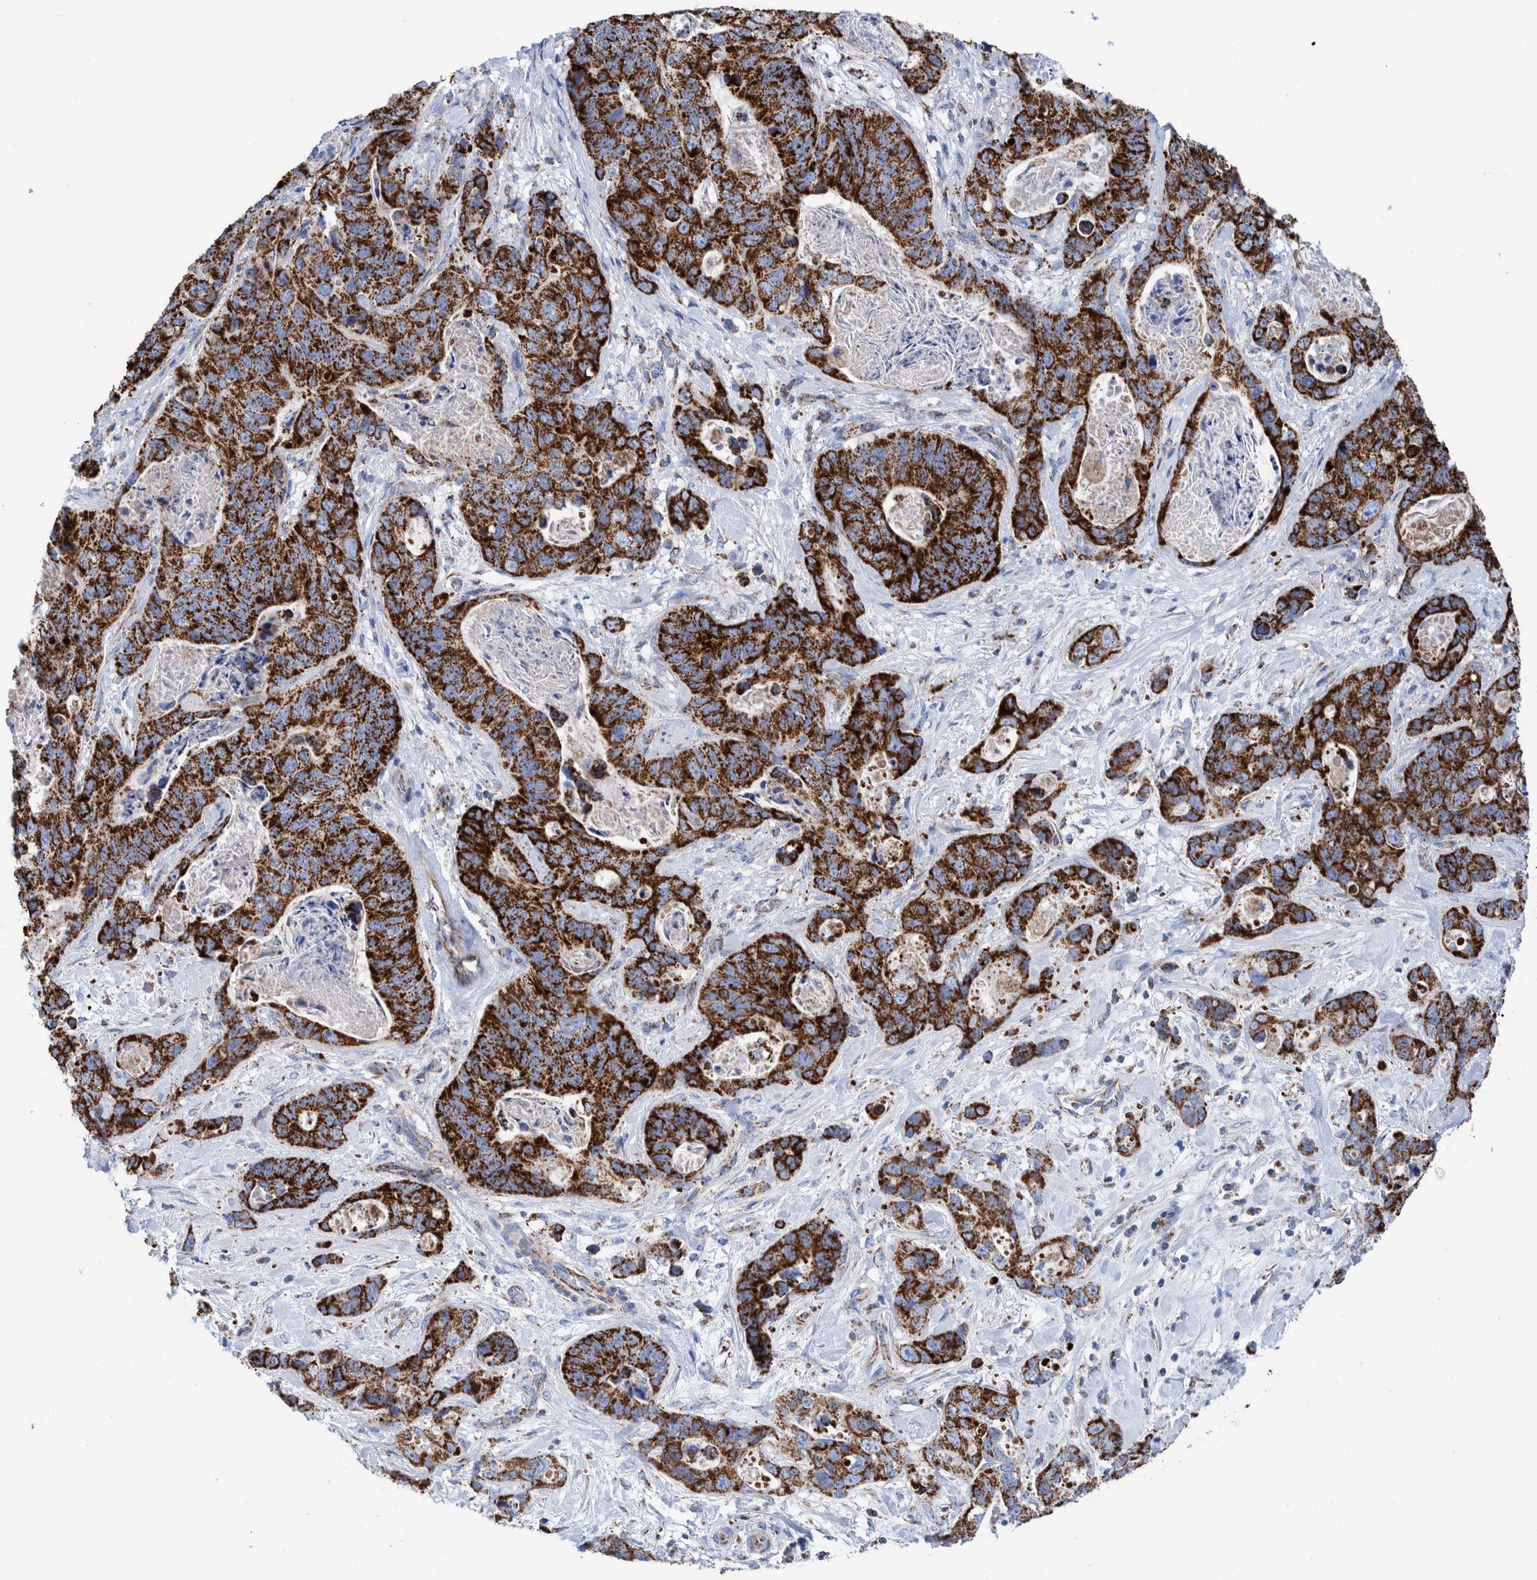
{"staining": {"intensity": "strong", "quantity": ">75%", "location": "cytoplasmic/membranous"}, "tissue": "stomach cancer", "cell_type": "Tumor cells", "image_type": "cancer", "snomed": [{"axis": "morphology", "description": "Normal tissue, NOS"}, {"axis": "morphology", "description": "Adenocarcinoma, NOS"}, {"axis": "topography", "description": "Stomach"}], "caption": "High-power microscopy captured an IHC image of stomach cancer (adenocarcinoma), revealing strong cytoplasmic/membranous positivity in approximately >75% of tumor cells.", "gene": "DECR1", "patient": {"sex": "female", "age": 89}}